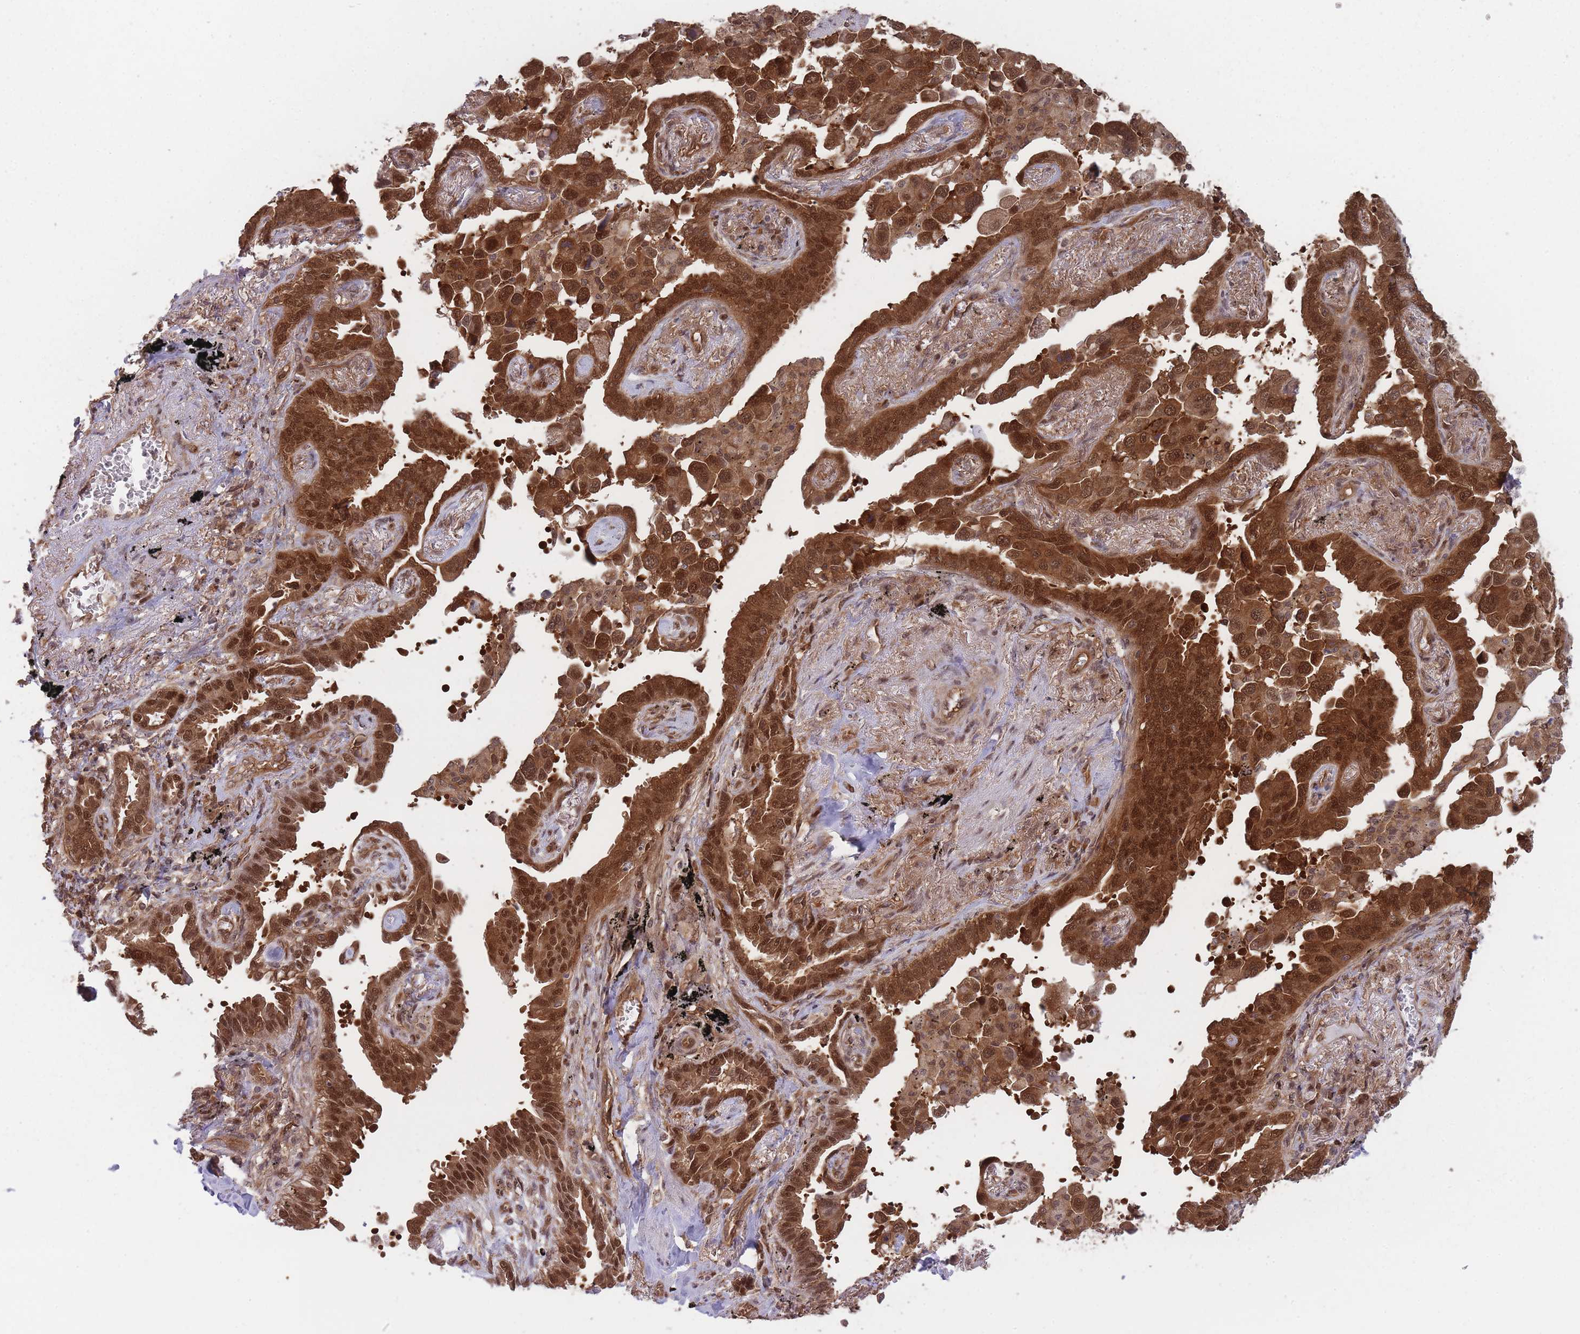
{"staining": {"intensity": "strong", "quantity": ">75%", "location": "cytoplasmic/membranous,nuclear"}, "tissue": "lung cancer", "cell_type": "Tumor cells", "image_type": "cancer", "snomed": [{"axis": "morphology", "description": "Adenocarcinoma, NOS"}, {"axis": "topography", "description": "Lung"}], "caption": "Human lung adenocarcinoma stained for a protein (brown) displays strong cytoplasmic/membranous and nuclear positive positivity in approximately >75% of tumor cells.", "gene": "PPP6R3", "patient": {"sex": "male", "age": 67}}